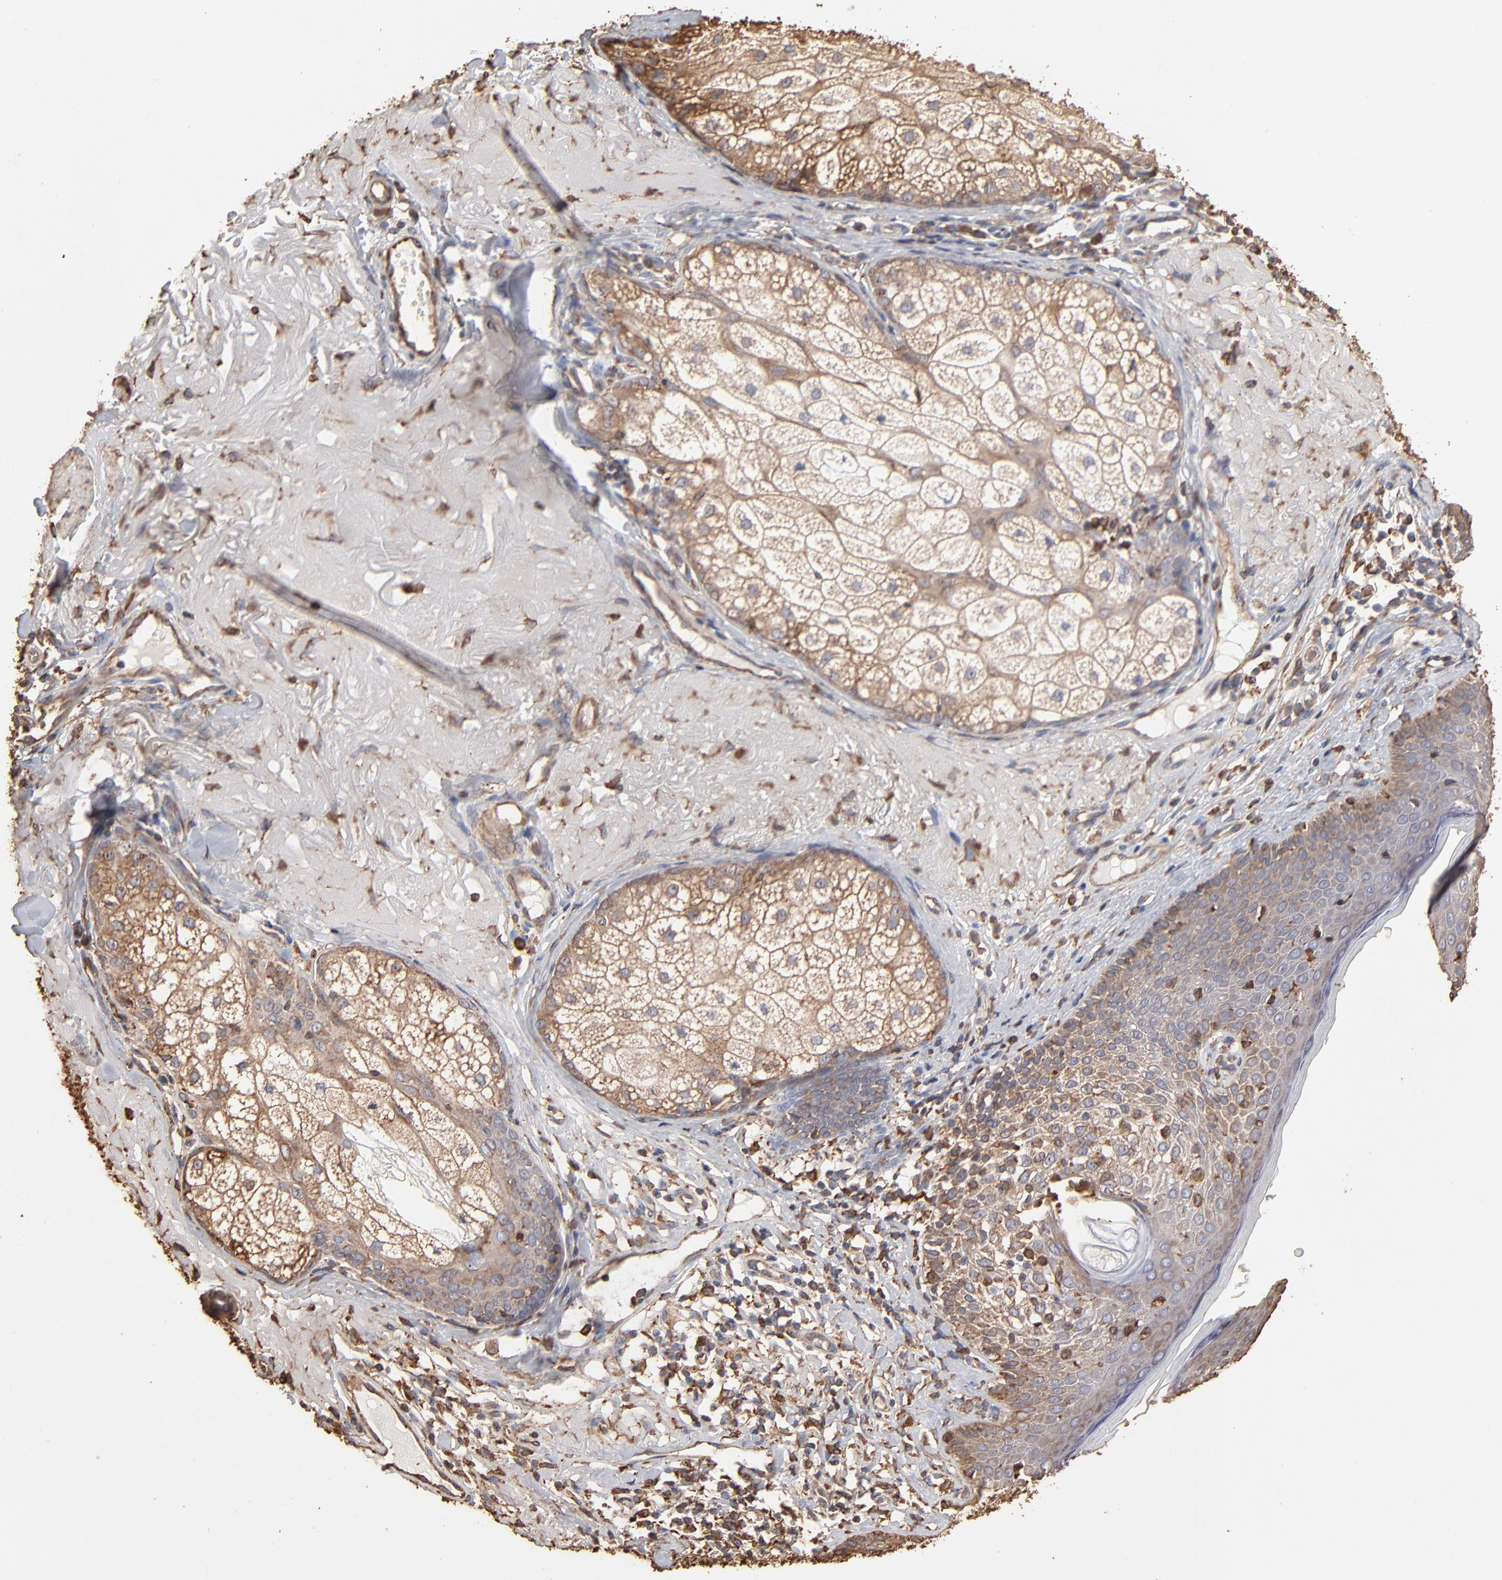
{"staining": {"intensity": "moderate", "quantity": ">75%", "location": "cytoplasmic/membranous"}, "tissue": "skin cancer", "cell_type": "Tumor cells", "image_type": "cancer", "snomed": [{"axis": "morphology", "description": "Basal cell carcinoma"}, {"axis": "topography", "description": "Skin"}], "caption": "This is an image of immunohistochemistry (IHC) staining of skin cancer, which shows moderate positivity in the cytoplasmic/membranous of tumor cells.", "gene": "PDIA3", "patient": {"sex": "male", "age": 74}}